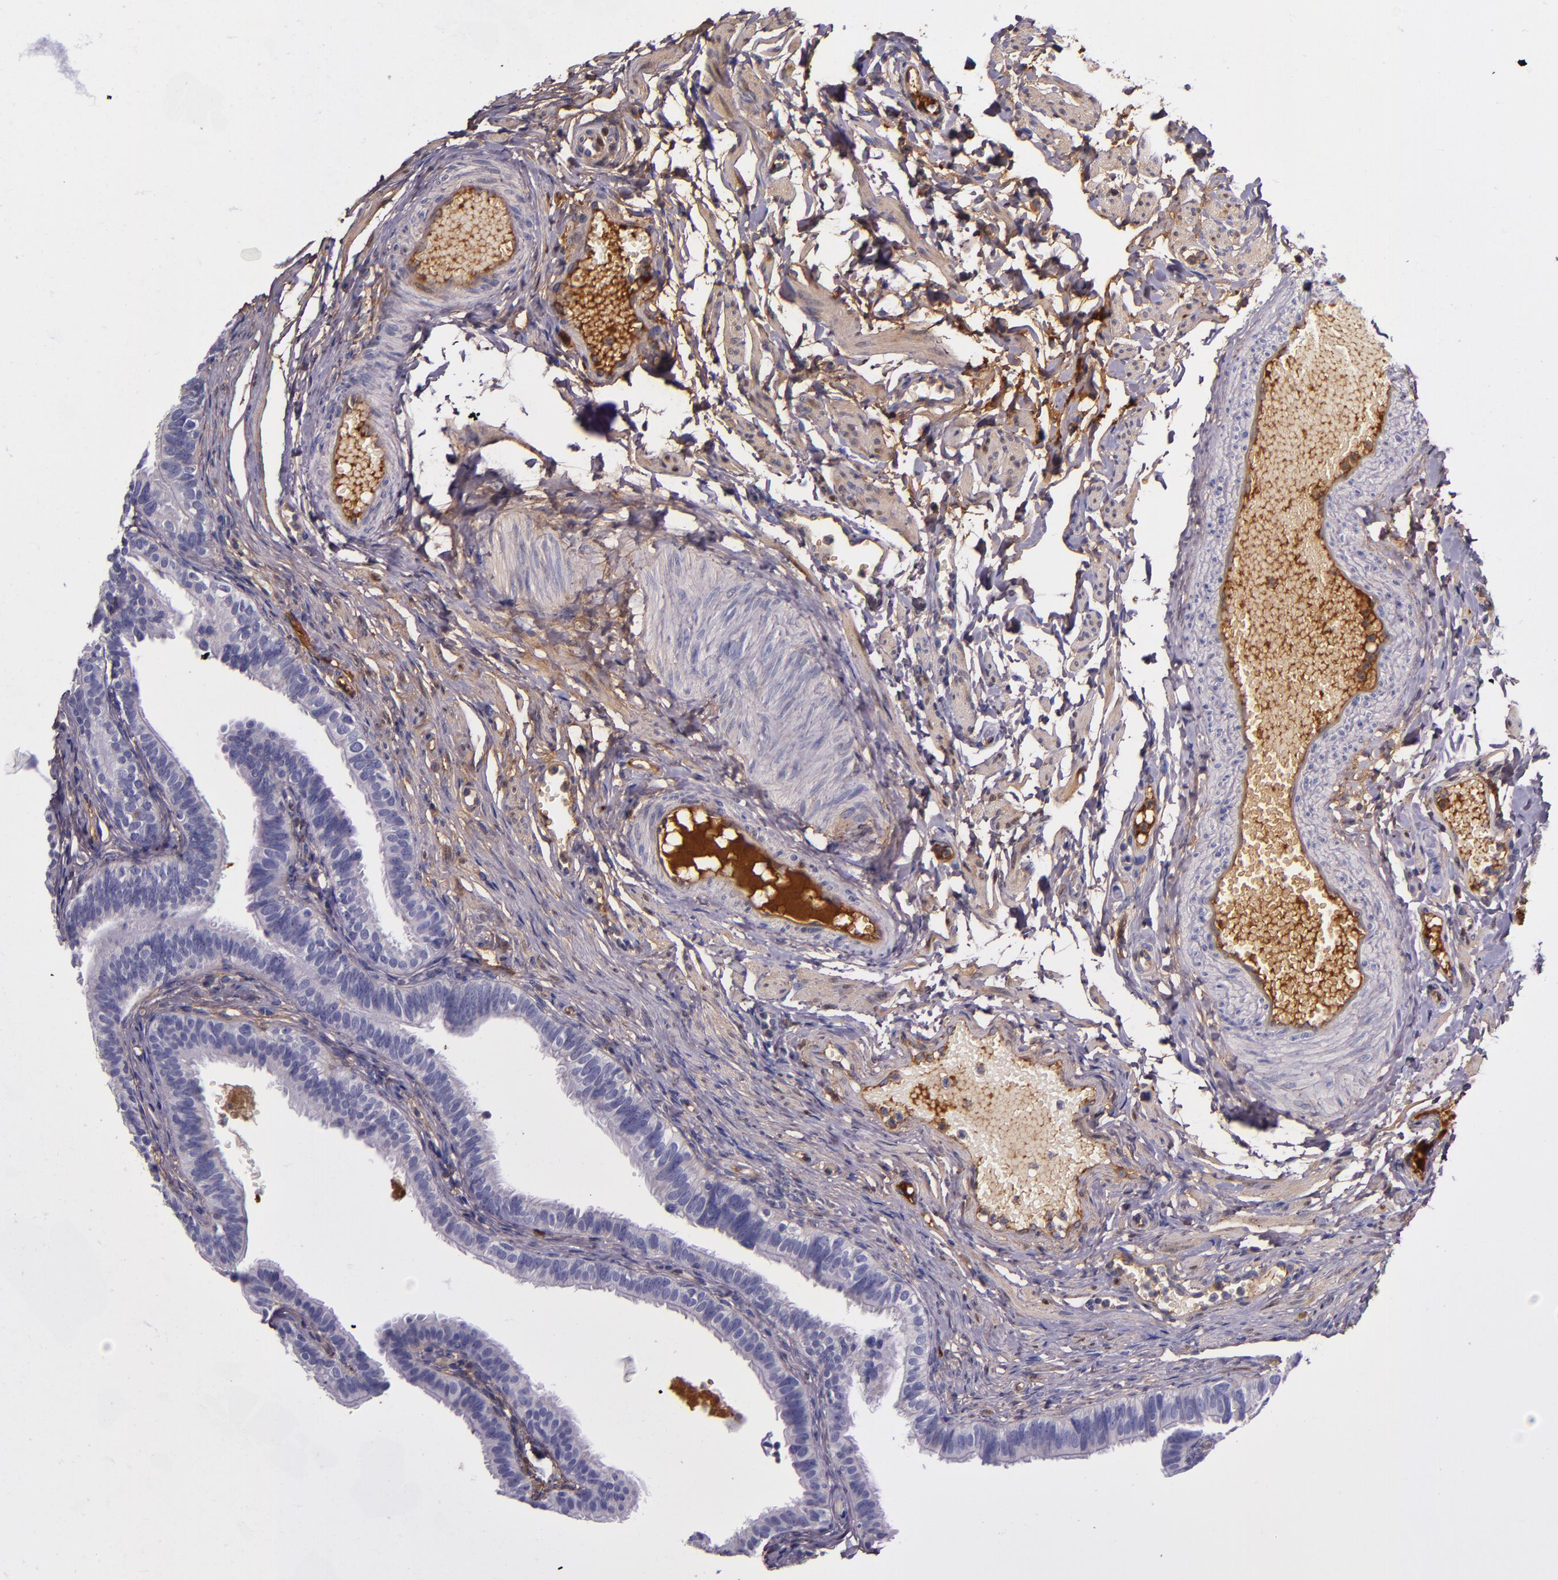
{"staining": {"intensity": "negative", "quantity": "none", "location": "none"}, "tissue": "fallopian tube", "cell_type": "Glandular cells", "image_type": "normal", "snomed": [{"axis": "morphology", "description": "Normal tissue, NOS"}, {"axis": "morphology", "description": "Dermoid, NOS"}, {"axis": "topography", "description": "Fallopian tube"}], "caption": "Micrograph shows no significant protein positivity in glandular cells of normal fallopian tube. (Stains: DAB immunohistochemistry (IHC) with hematoxylin counter stain, Microscopy: brightfield microscopy at high magnification).", "gene": "CLEC3B", "patient": {"sex": "female", "age": 33}}